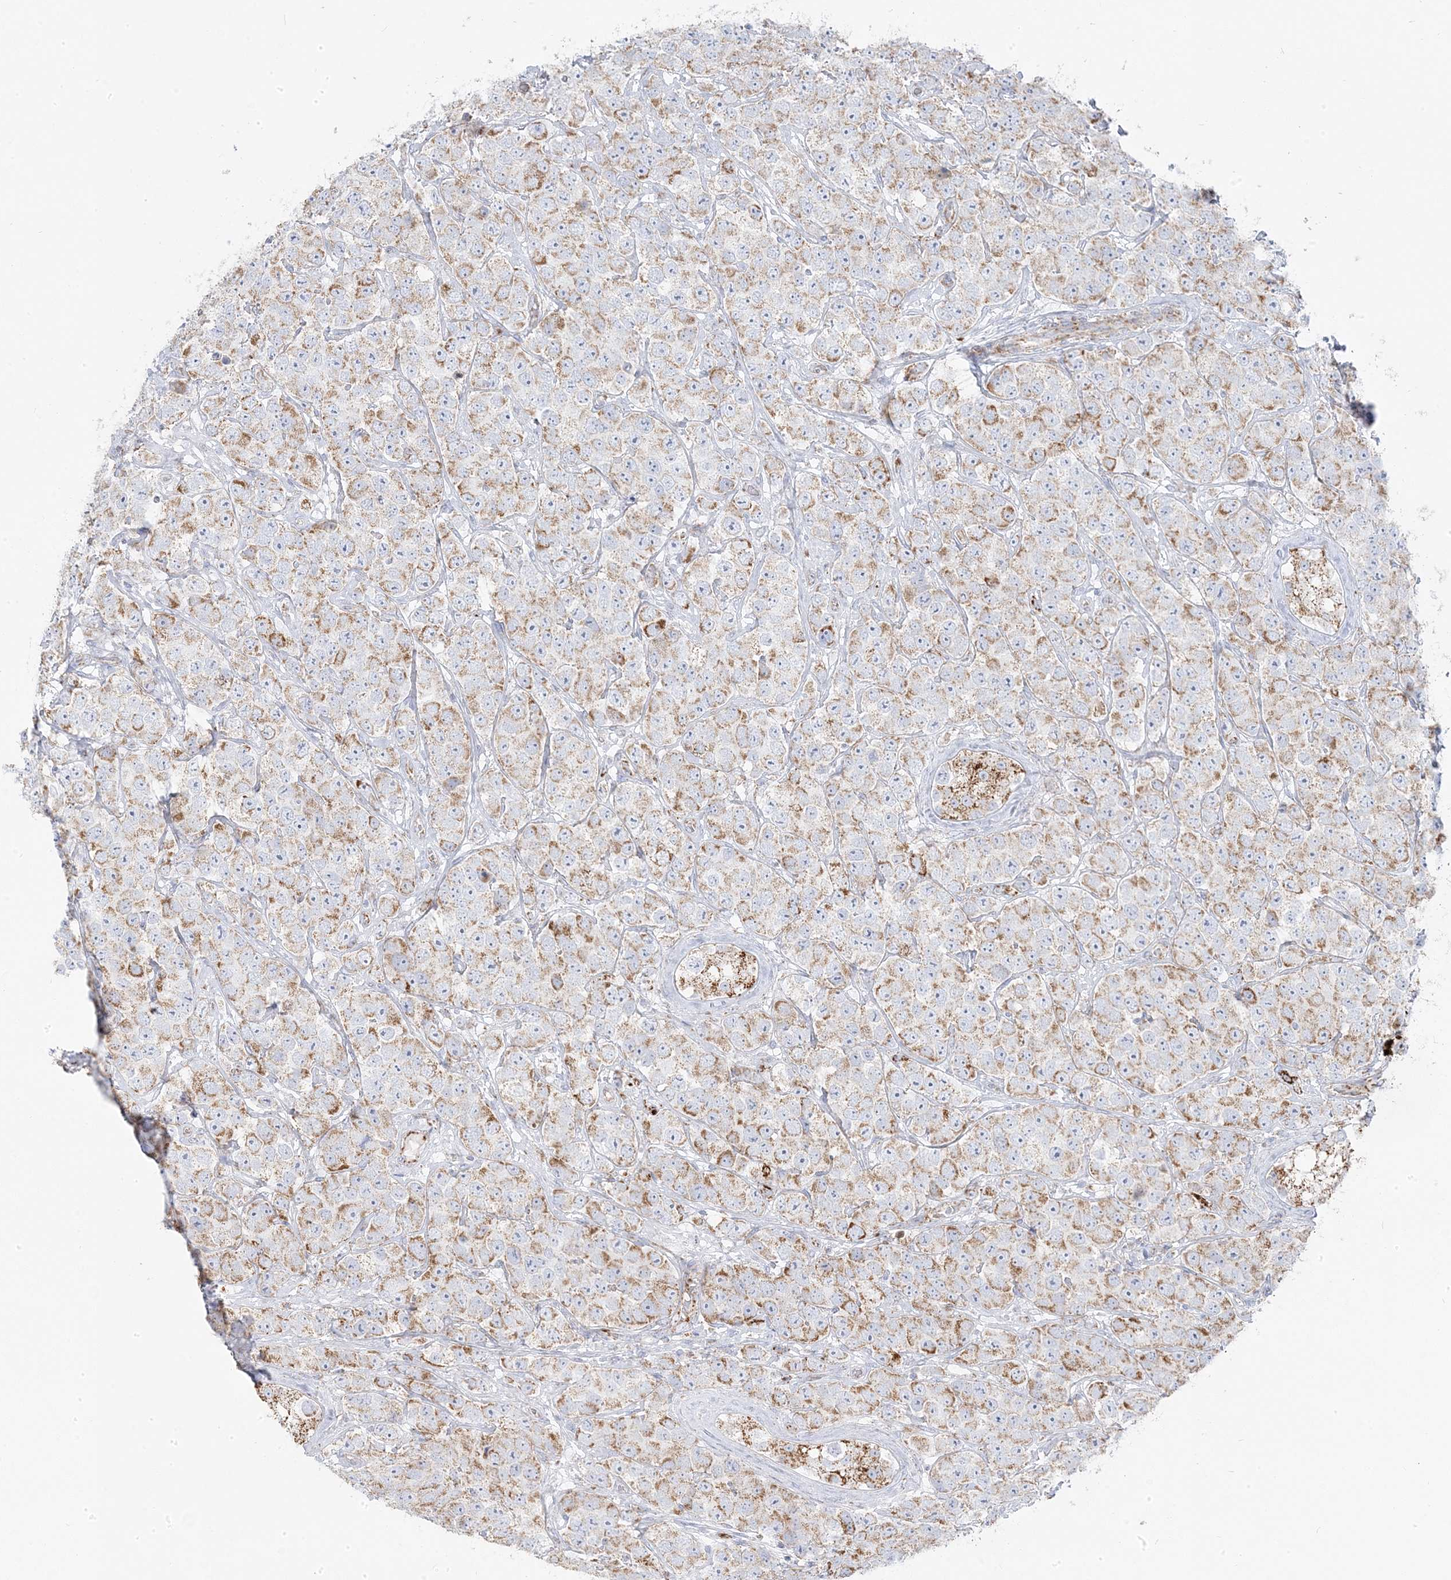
{"staining": {"intensity": "moderate", "quantity": "25%-75%", "location": "cytoplasmic/membranous"}, "tissue": "testis cancer", "cell_type": "Tumor cells", "image_type": "cancer", "snomed": [{"axis": "morphology", "description": "Seminoma, NOS"}, {"axis": "topography", "description": "Testis"}], "caption": "Immunohistochemical staining of testis seminoma displays medium levels of moderate cytoplasmic/membranous protein expression in approximately 25%-75% of tumor cells. The protein of interest is shown in brown color, while the nuclei are stained blue.", "gene": "PCCB", "patient": {"sex": "male", "age": 28}}